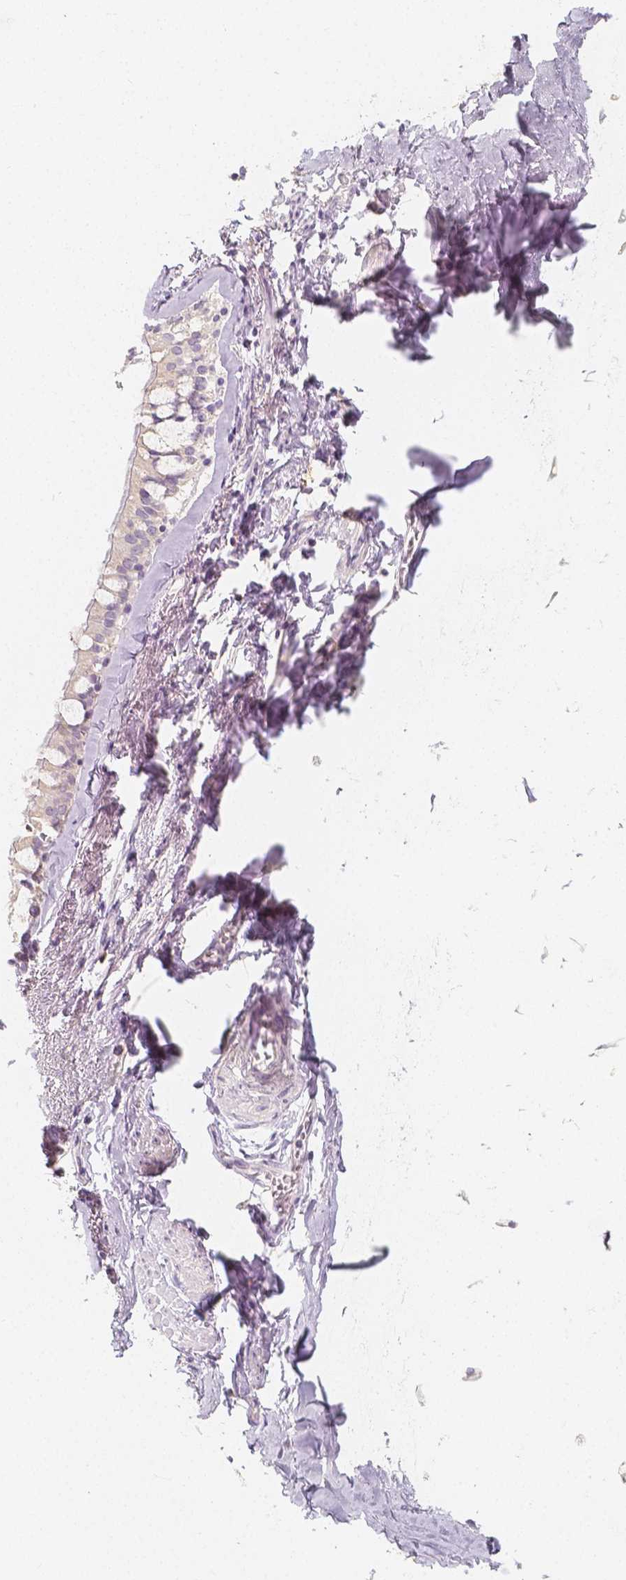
{"staining": {"intensity": "negative", "quantity": "none", "location": "none"}, "tissue": "adipose tissue", "cell_type": "Adipocytes", "image_type": "normal", "snomed": [{"axis": "morphology", "description": "Normal tissue, NOS"}, {"axis": "topography", "description": "Cartilage tissue"}, {"axis": "topography", "description": "Bronchus"}, {"axis": "topography", "description": "Peripheral nerve tissue"}], "caption": "Adipose tissue stained for a protein using immunohistochemistry (IHC) reveals no staining adipocytes.", "gene": "BATF", "patient": {"sex": "male", "age": 67}}